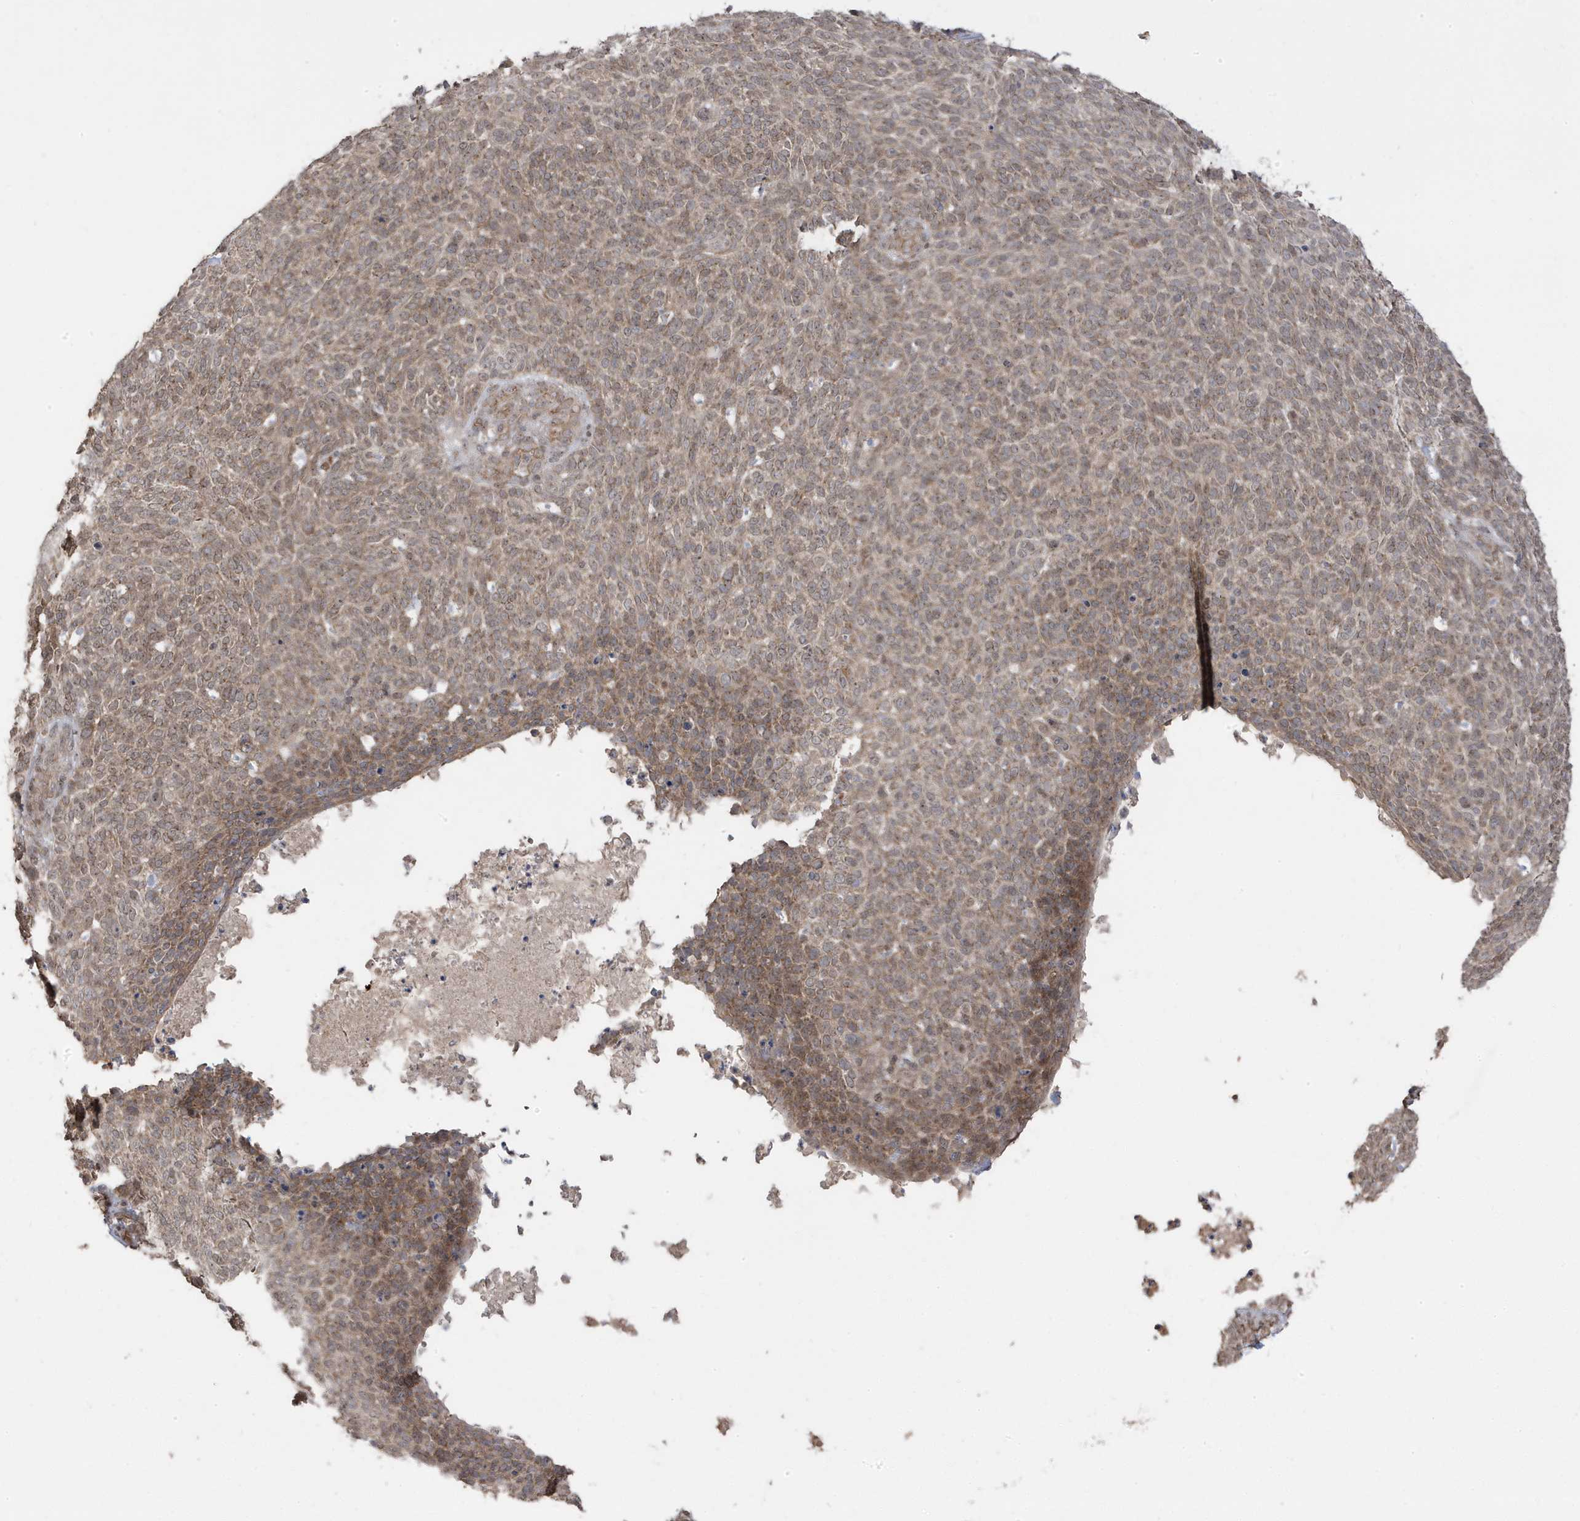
{"staining": {"intensity": "moderate", "quantity": ">75%", "location": "cytoplasmic/membranous"}, "tissue": "skin cancer", "cell_type": "Tumor cells", "image_type": "cancer", "snomed": [{"axis": "morphology", "description": "Squamous cell carcinoma, NOS"}, {"axis": "topography", "description": "Skin"}], "caption": "IHC image of neoplastic tissue: human squamous cell carcinoma (skin) stained using immunohistochemistry exhibits medium levels of moderate protein expression localized specifically in the cytoplasmic/membranous of tumor cells, appearing as a cytoplasmic/membranous brown color.", "gene": "DNAJC12", "patient": {"sex": "female", "age": 90}}